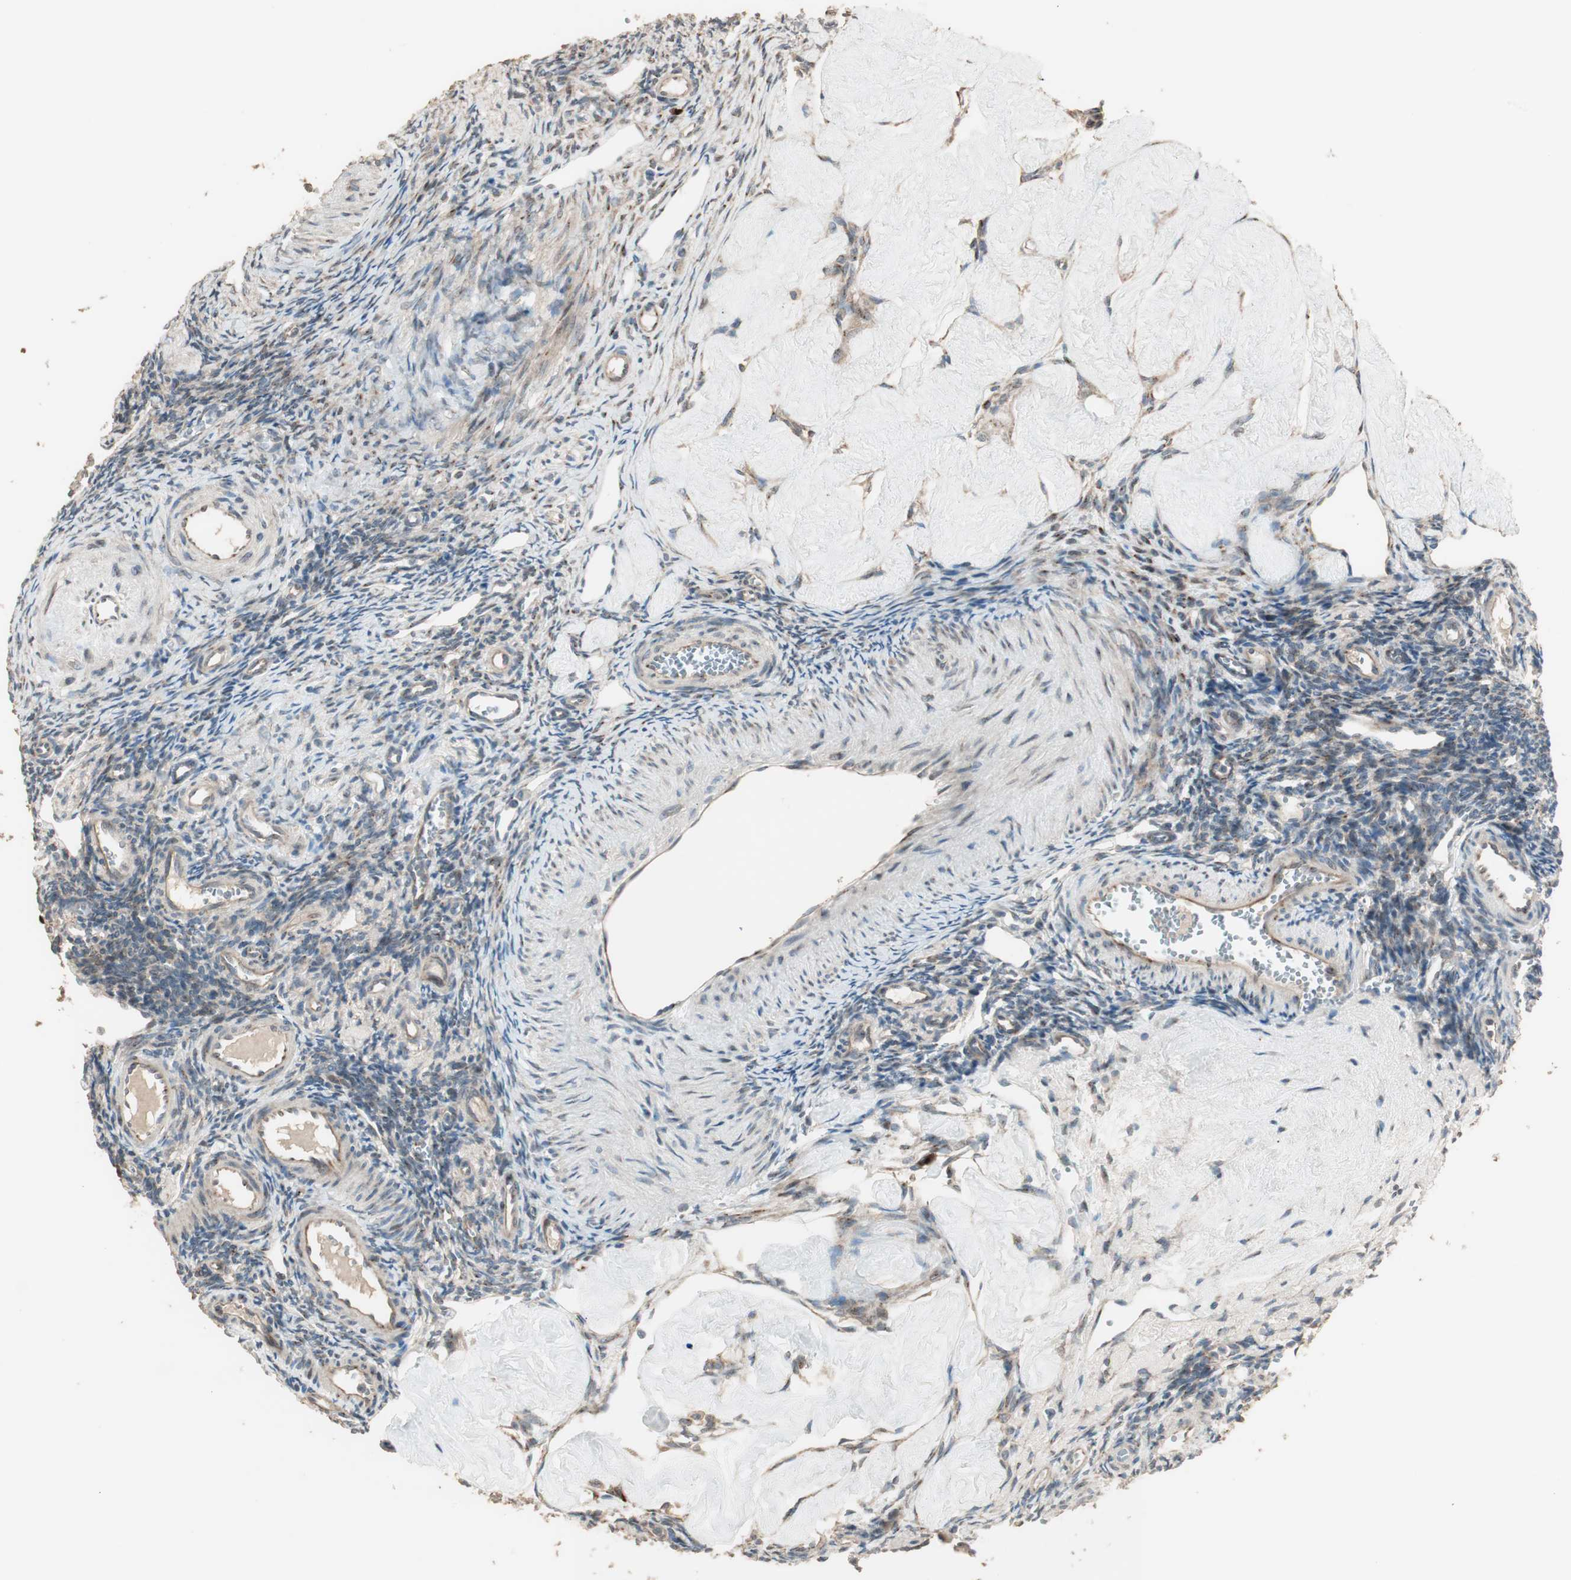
{"staining": {"intensity": "weak", "quantity": "25%-75%", "location": "cytoplasmic/membranous"}, "tissue": "ovary", "cell_type": "Ovarian stroma cells", "image_type": "normal", "snomed": [{"axis": "morphology", "description": "Normal tissue, NOS"}, {"axis": "topography", "description": "Ovary"}], "caption": "DAB immunohistochemical staining of benign ovary demonstrates weak cytoplasmic/membranous protein positivity in about 25%-75% of ovarian stroma cells.", "gene": "RARRES1", "patient": {"sex": "female", "age": 33}}